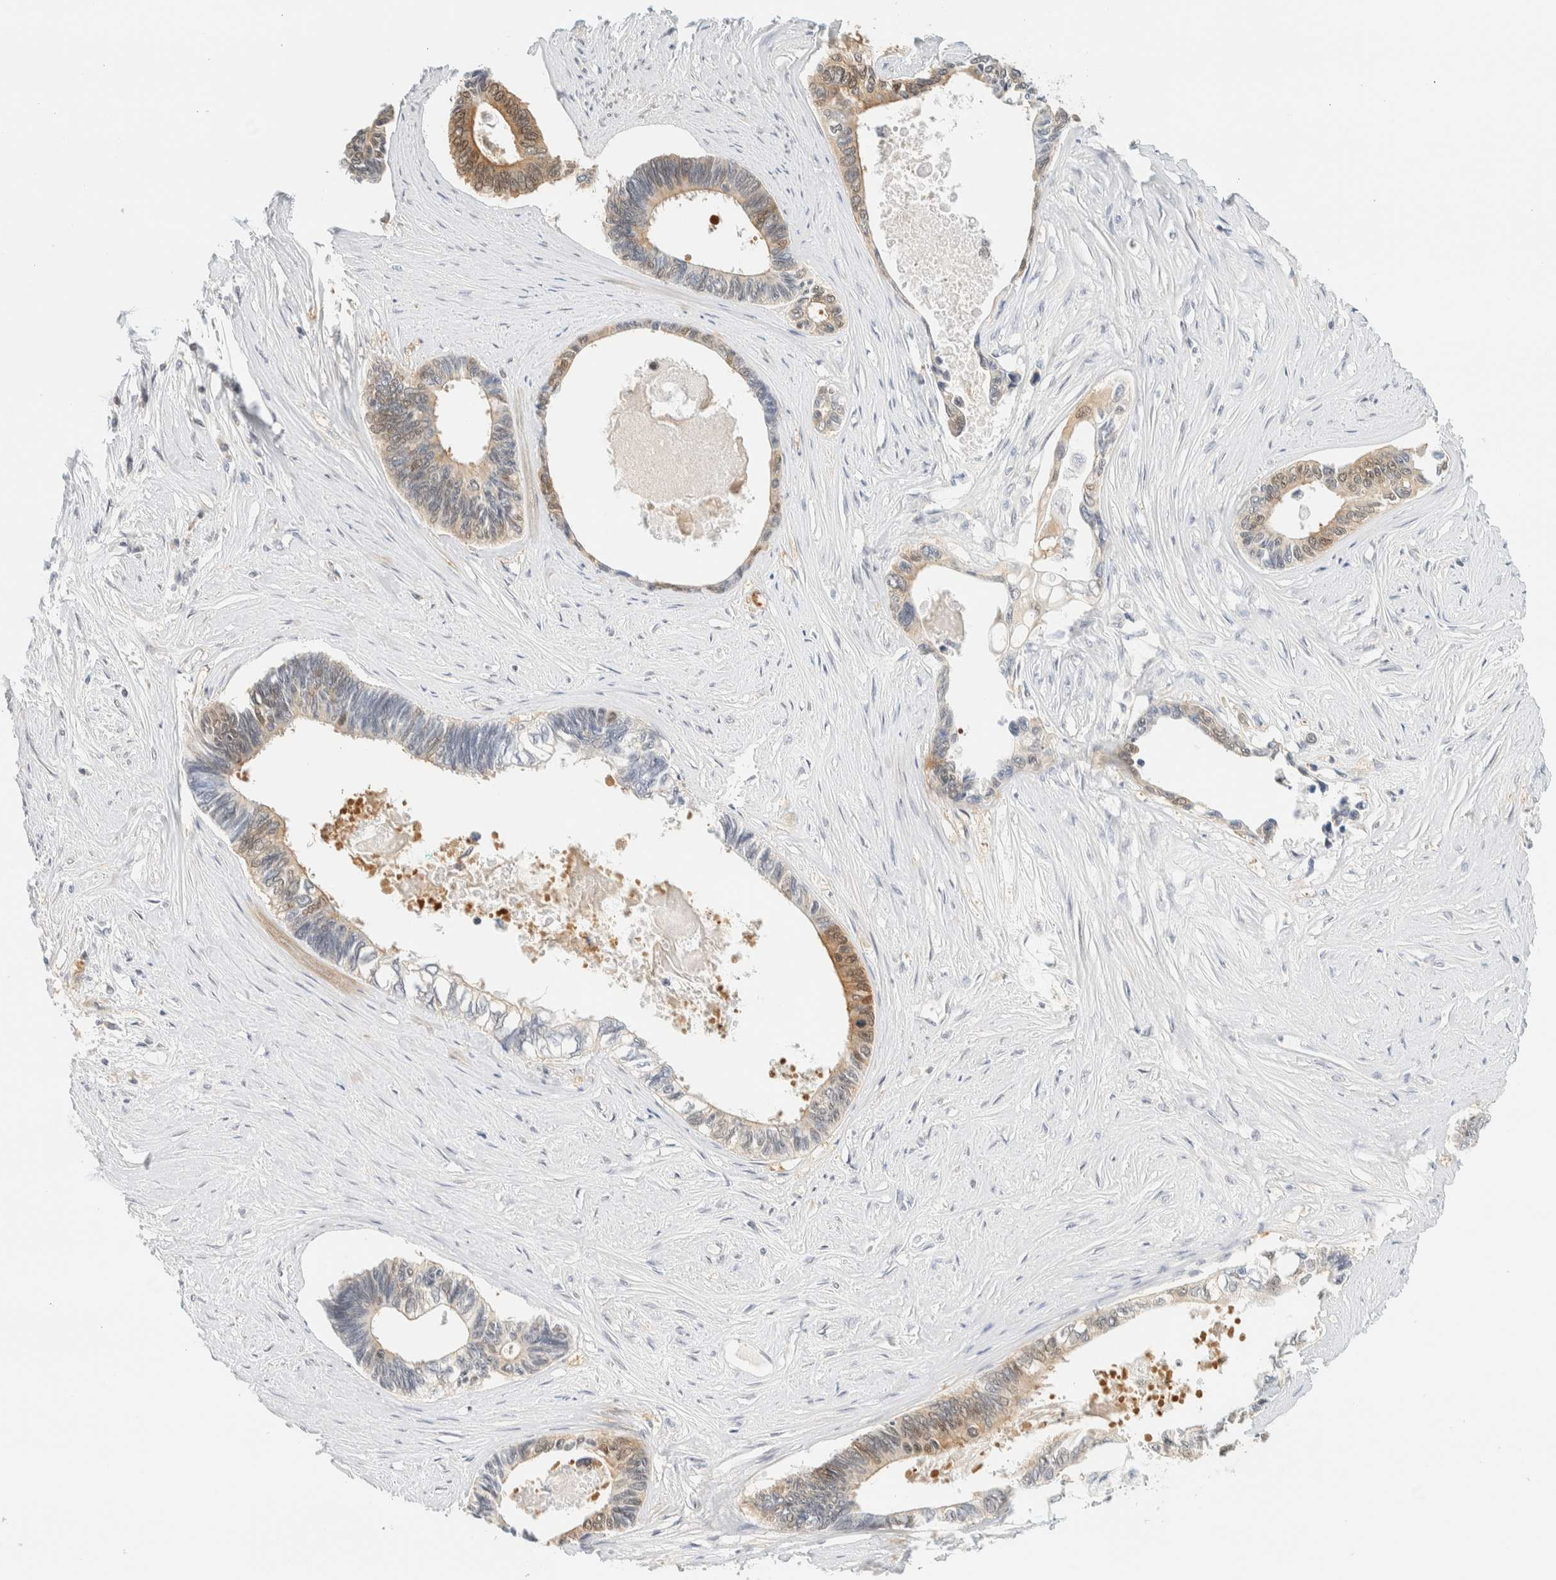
{"staining": {"intensity": "weak", "quantity": "25%-75%", "location": "cytoplasmic/membranous"}, "tissue": "pancreatic cancer", "cell_type": "Tumor cells", "image_type": "cancer", "snomed": [{"axis": "morphology", "description": "Adenocarcinoma, NOS"}, {"axis": "topography", "description": "Pancreas"}], "caption": "Tumor cells exhibit low levels of weak cytoplasmic/membranous positivity in about 25%-75% of cells in human pancreatic cancer (adenocarcinoma).", "gene": "PCYT2", "patient": {"sex": "female", "age": 70}}